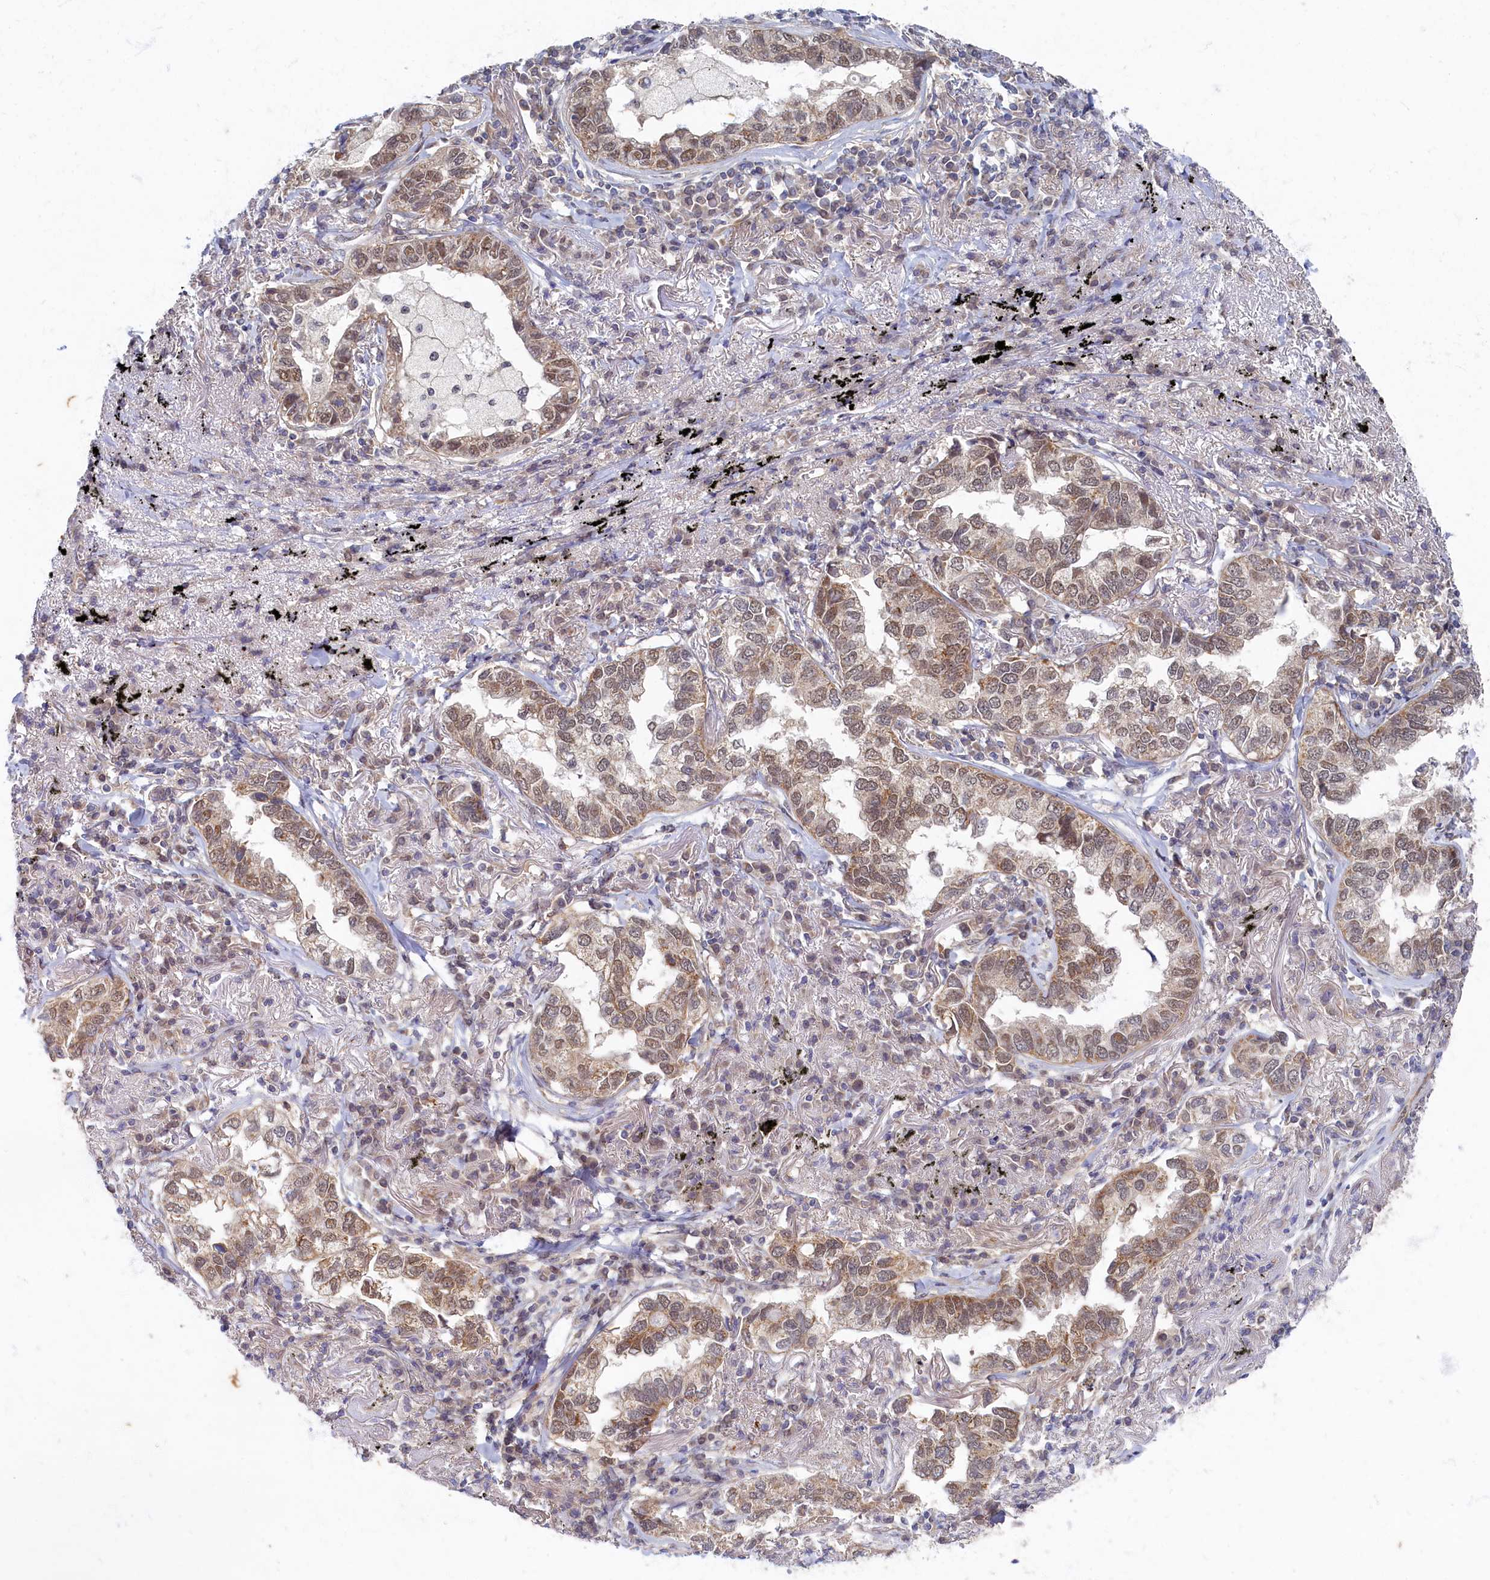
{"staining": {"intensity": "moderate", "quantity": "25%-75%", "location": "nuclear"}, "tissue": "lung cancer", "cell_type": "Tumor cells", "image_type": "cancer", "snomed": [{"axis": "morphology", "description": "Adenocarcinoma, NOS"}, {"axis": "topography", "description": "Lung"}], "caption": "Human adenocarcinoma (lung) stained with a protein marker shows moderate staining in tumor cells.", "gene": "WDR59", "patient": {"sex": "male", "age": 65}}